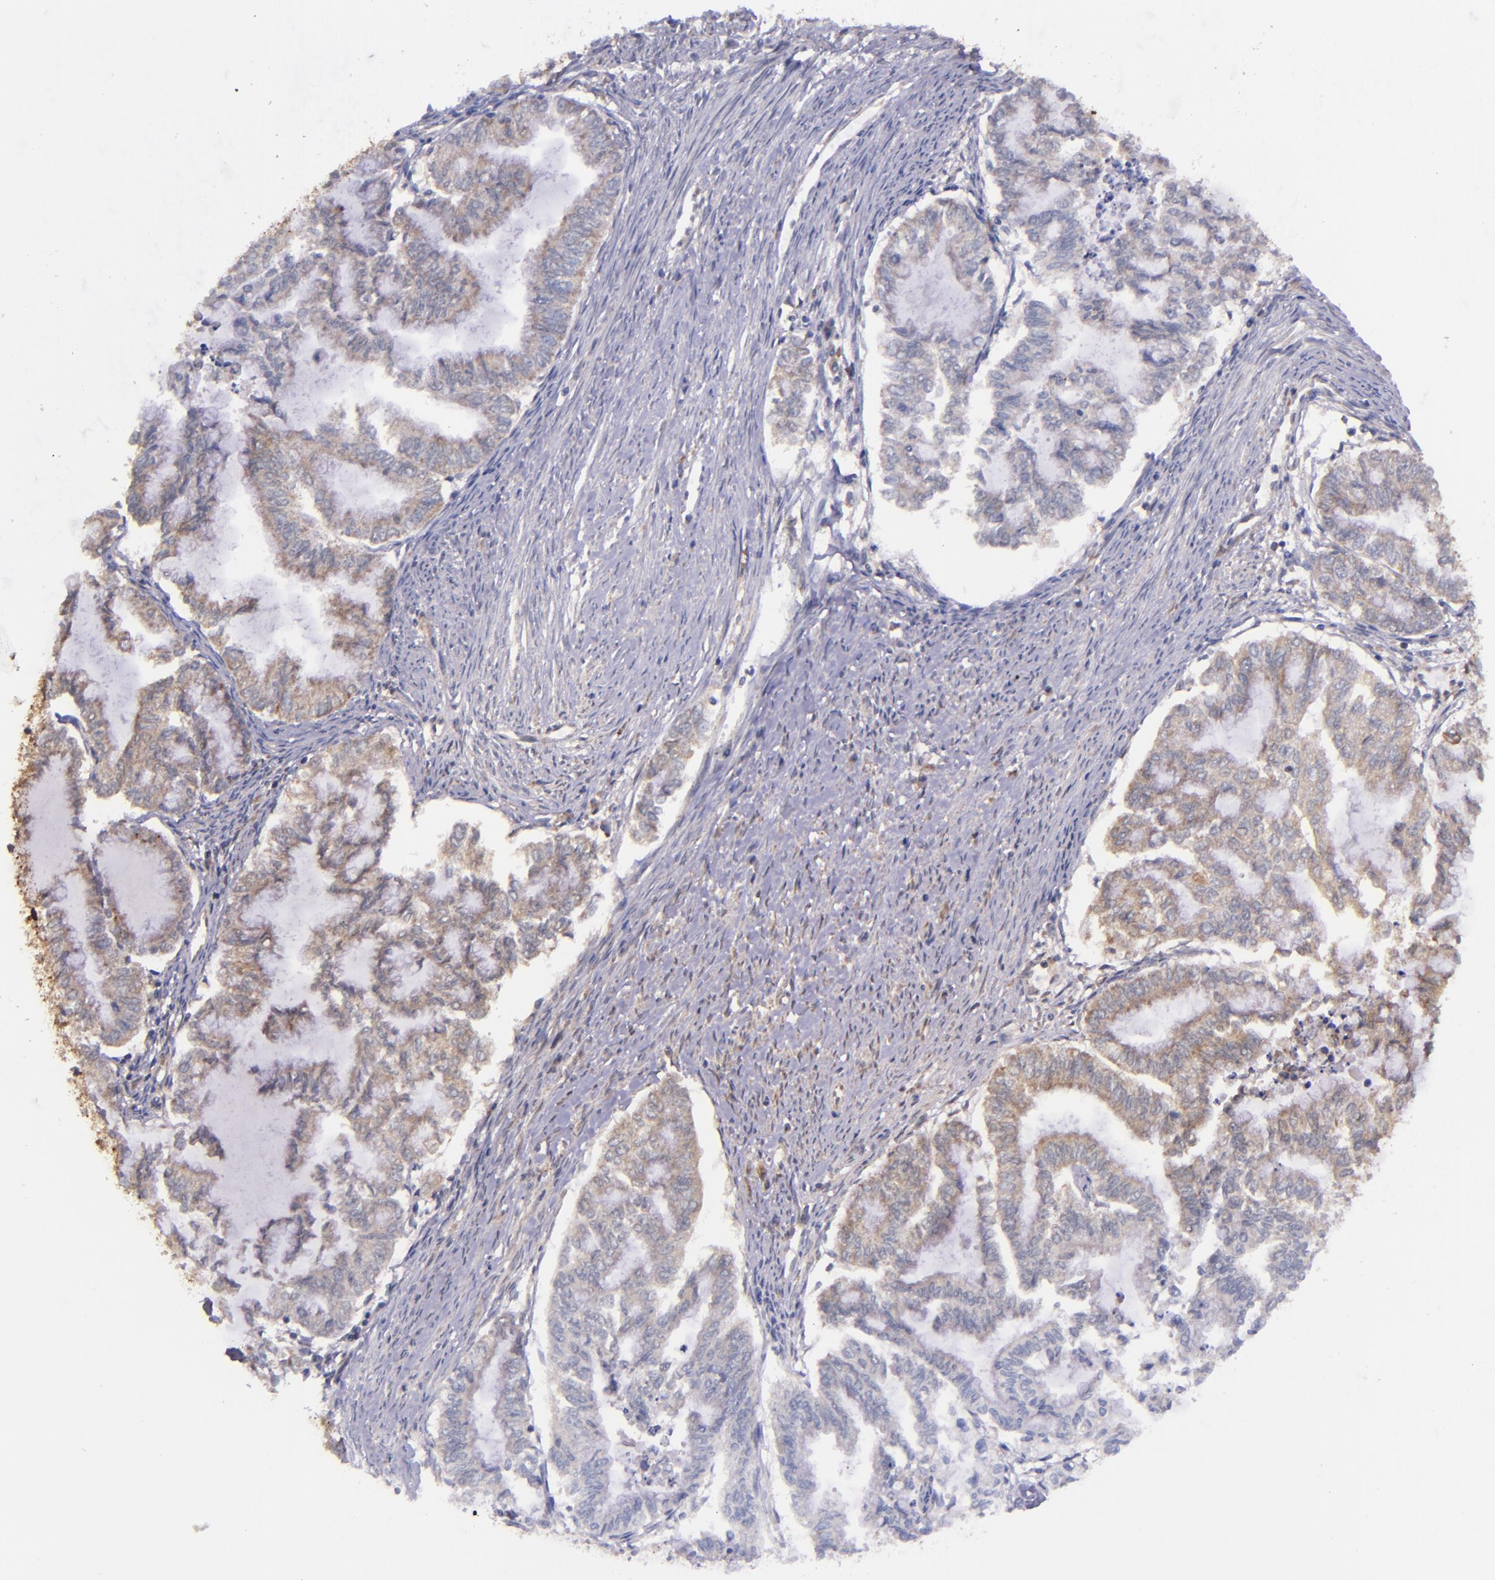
{"staining": {"intensity": "moderate", "quantity": ">75%", "location": "cytoplasmic/membranous"}, "tissue": "endometrial cancer", "cell_type": "Tumor cells", "image_type": "cancer", "snomed": [{"axis": "morphology", "description": "Adenocarcinoma, NOS"}, {"axis": "topography", "description": "Endometrium"}], "caption": "Tumor cells show medium levels of moderate cytoplasmic/membranous staining in about >75% of cells in human endometrial cancer. Immunohistochemistry stains the protein in brown and the nuclei are stained blue.", "gene": "SHC1", "patient": {"sex": "female", "age": 79}}